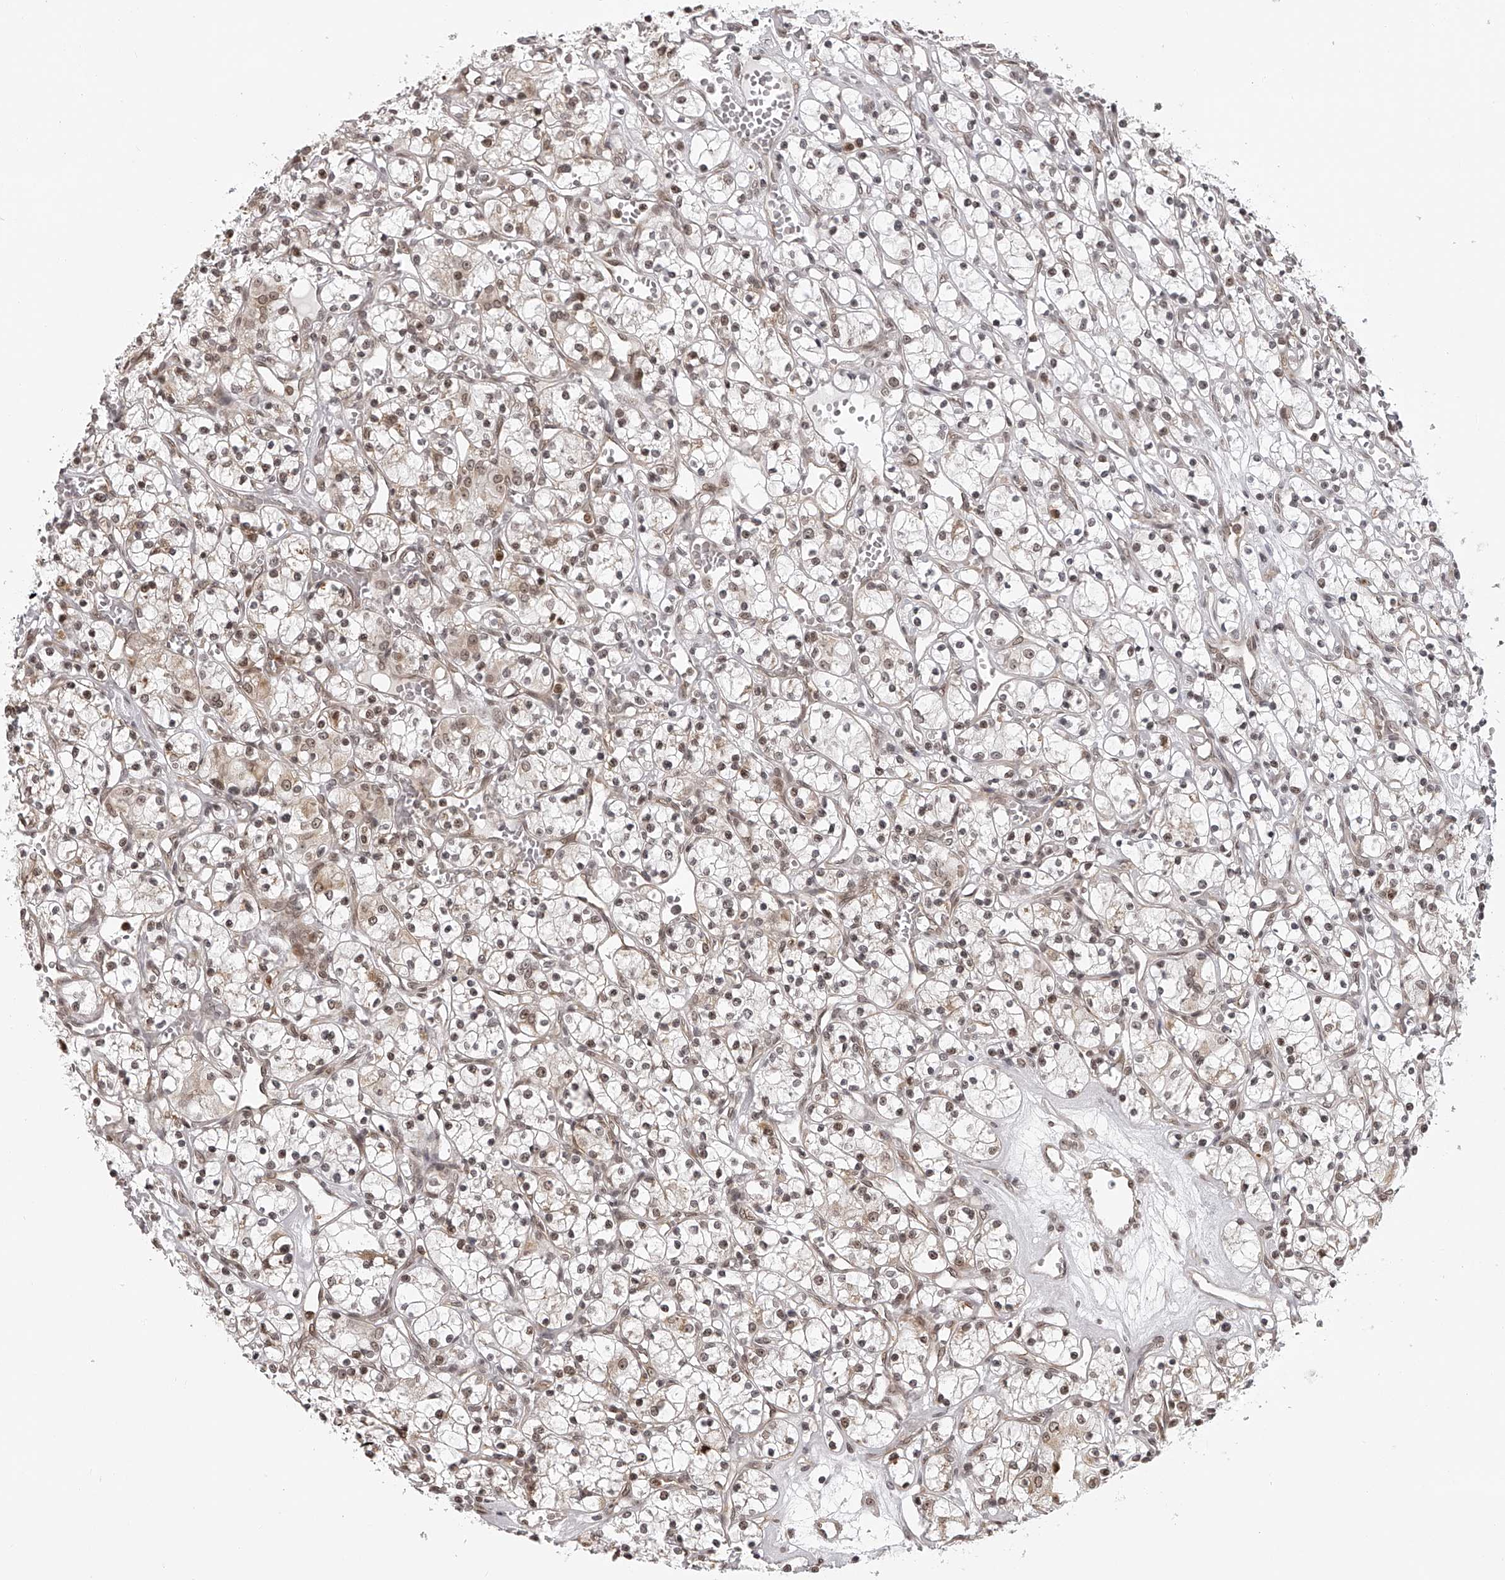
{"staining": {"intensity": "weak", "quantity": "<25%", "location": "cytoplasmic/membranous,nuclear"}, "tissue": "renal cancer", "cell_type": "Tumor cells", "image_type": "cancer", "snomed": [{"axis": "morphology", "description": "Adenocarcinoma, NOS"}, {"axis": "topography", "description": "Kidney"}], "caption": "A micrograph of renal cancer stained for a protein displays no brown staining in tumor cells. (Stains: DAB immunohistochemistry (IHC) with hematoxylin counter stain, Microscopy: brightfield microscopy at high magnification).", "gene": "ODF2L", "patient": {"sex": "female", "age": 59}}